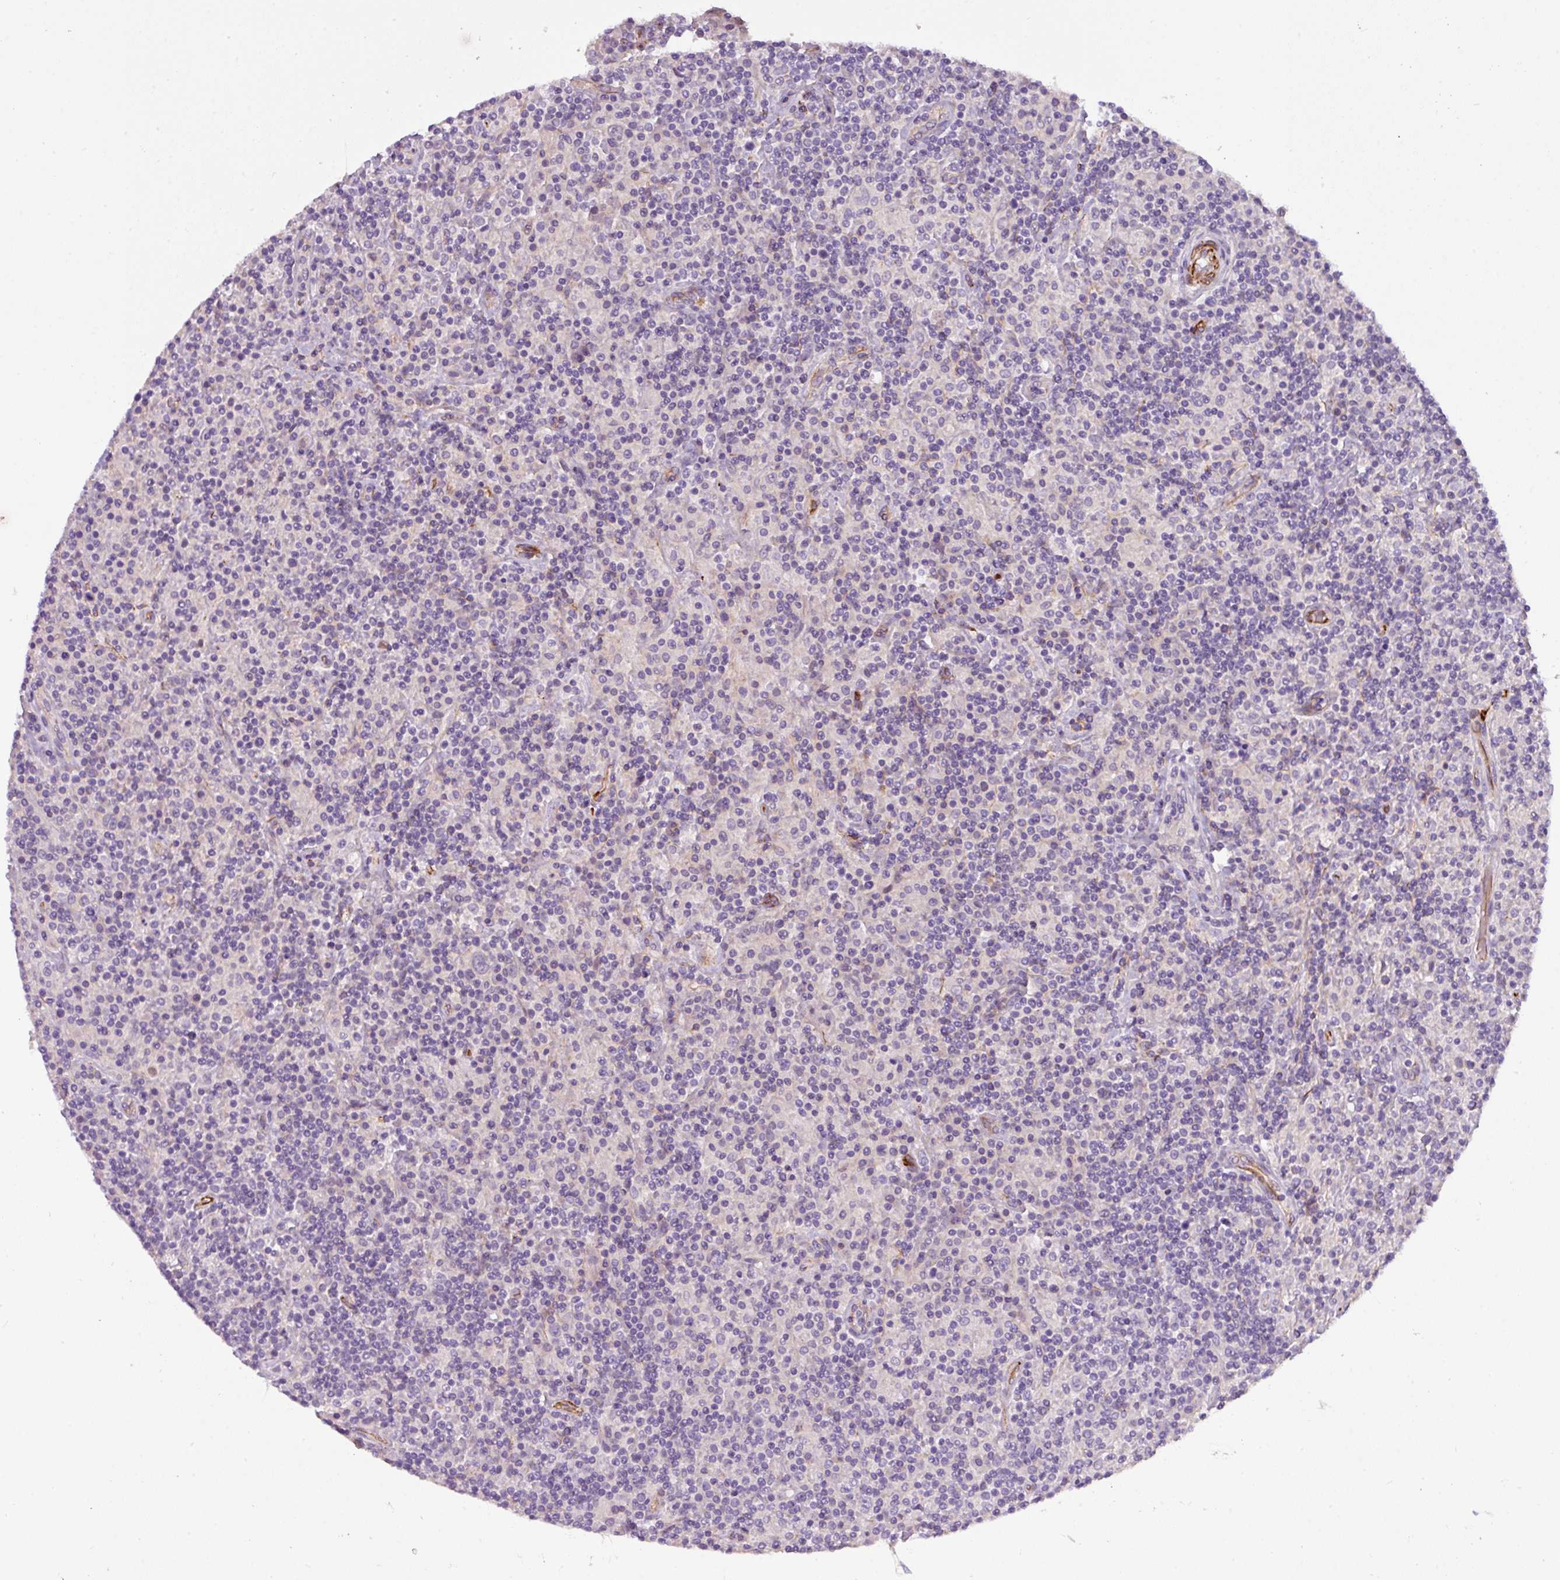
{"staining": {"intensity": "negative", "quantity": "none", "location": "none"}, "tissue": "lymphoma", "cell_type": "Tumor cells", "image_type": "cancer", "snomed": [{"axis": "morphology", "description": "Hodgkin's disease, NOS"}, {"axis": "topography", "description": "Lymph node"}], "caption": "Immunohistochemistry histopathology image of neoplastic tissue: Hodgkin's disease stained with DAB reveals no significant protein positivity in tumor cells.", "gene": "PARD6A", "patient": {"sex": "male", "age": 70}}